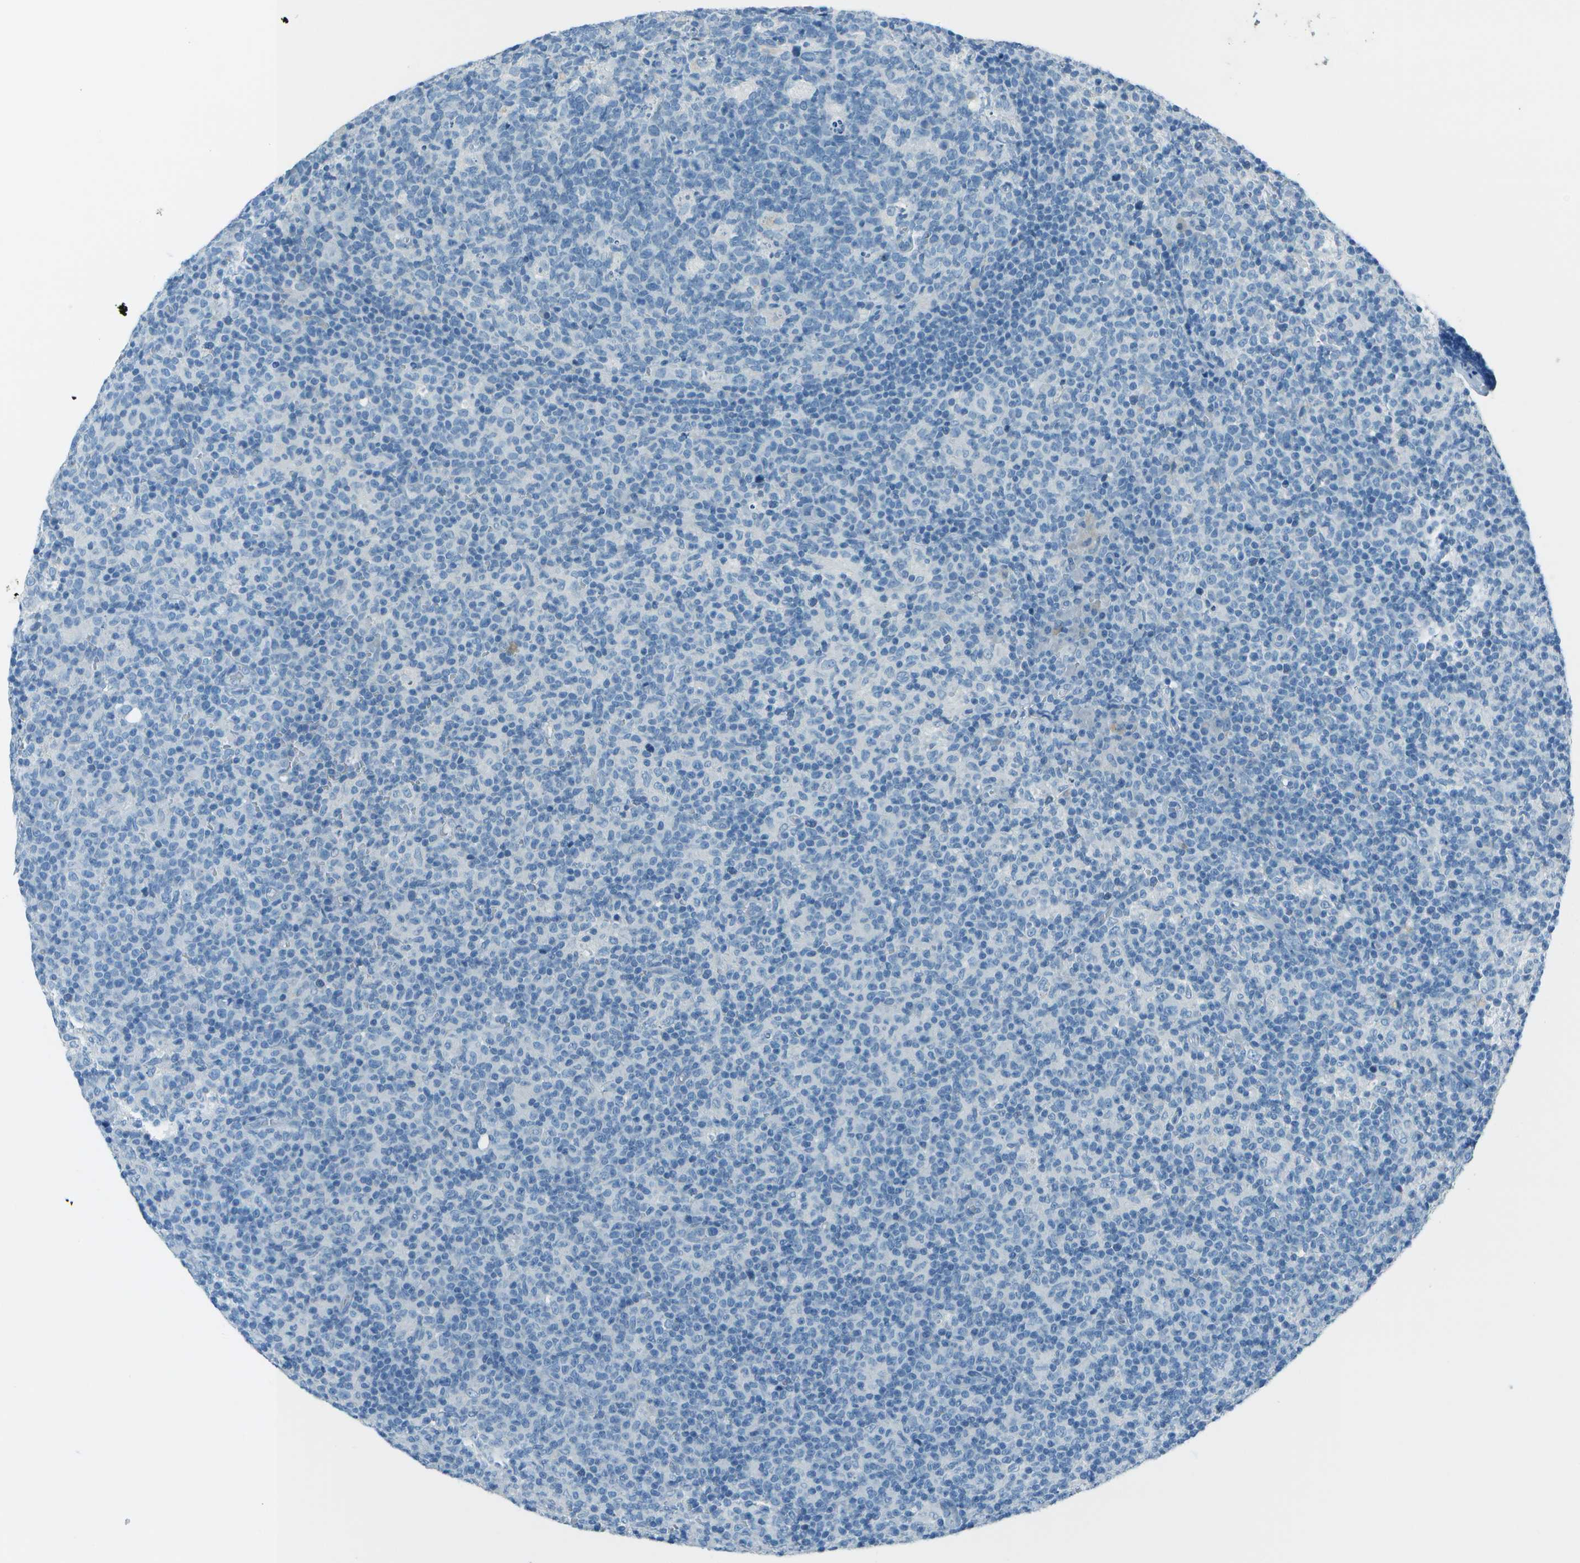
{"staining": {"intensity": "negative", "quantity": "none", "location": "none"}, "tissue": "lymph node", "cell_type": "Germinal center cells", "image_type": "normal", "snomed": [{"axis": "morphology", "description": "Normal tissue, NOS"}, {"axis": "morphology", "description": "Inflammation, NOS"}, {"axis": "topography", "description": "Lymph node"}], "caption": "This is an immunohistochemistry histopathology image of normal human lymph node. There is no staining in germinal center cells.", "gene": "FGF1", "patient": {"sex": "male", "age": 55}}